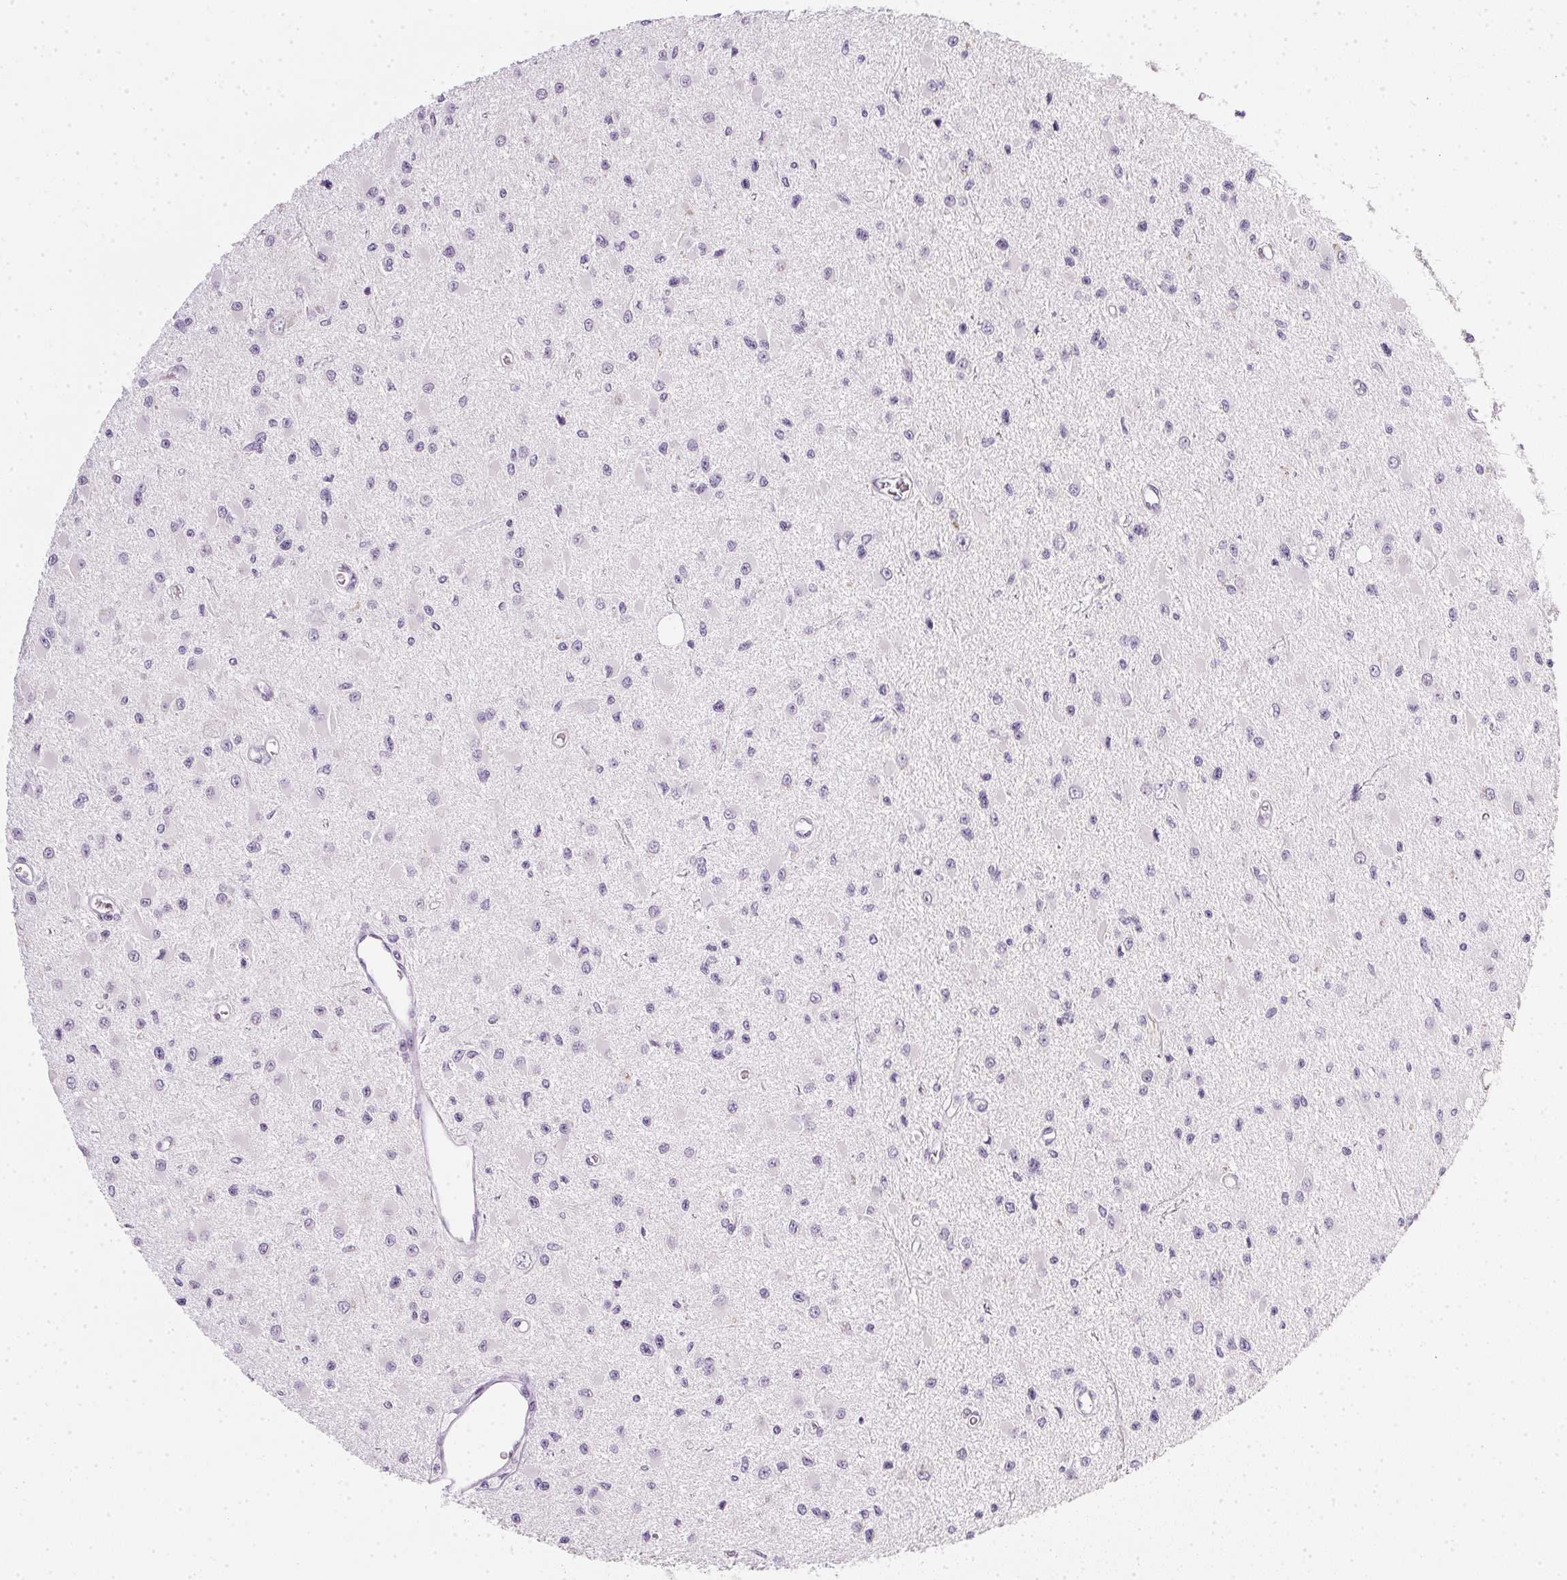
{"staining": {"intensity": "negative", "quantity": "none", "location": "none"}, "tissue": "glioma", "cell_type": "Tumor cells", "image_type": "cancer", "snomed": [{"axis": "morphology", "description": "Glioma, malignant, High grade"}, {"axis": "topography", "description": "Brain"}], "caption": "The photomicrograph demonstrates no staining of tumor cells in malignant glioma (high-grade). Brightfield microscopy of IHC stained with DAB (3,3'-diaminobenzidine) (brown) and hematoxylin (blue), captured at high magnification.", "gene": "TMEM72", "patient": {"sex": "male", "age": 54}}